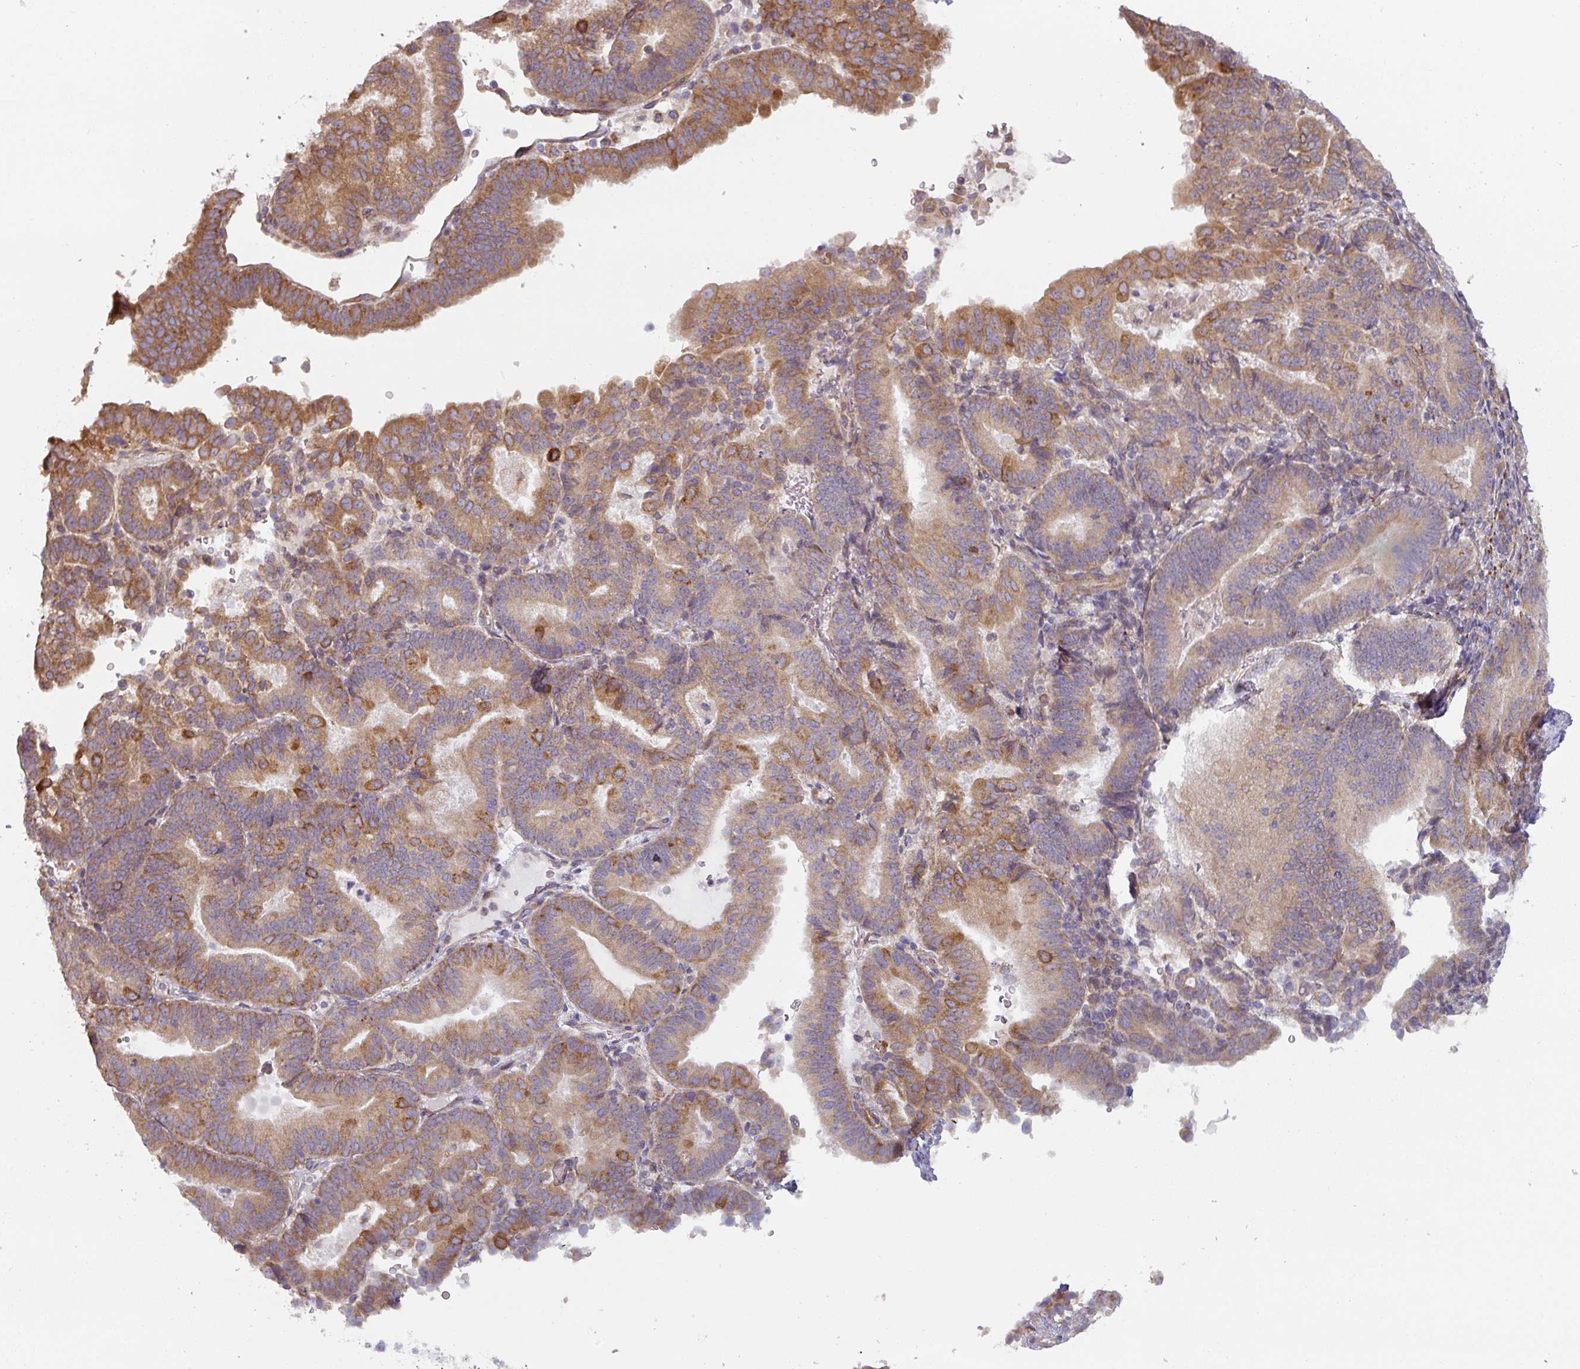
{"staining": {"intensity": "moderate", "quantity": ">75%", "location": "cytoplasmic/membranous"}, "tissue": "endometrial cancer", "cell_type": "Tumor cells", "image_type": "cancer", "snomed": [{"axis": "morphology", "description": "Adenocarcinoma, NOS"}, {"axis": "topography", "description": "Endometrium"}], "caption": "Approximately >75% of tumor cells in endometrial cancer demonstrate moderate cytoplasmic/membranous protein staining as visualized by brown immunohistochemical staining.", "gene": "TAPT1", "patient": {"sex": "female", "age": 70}}